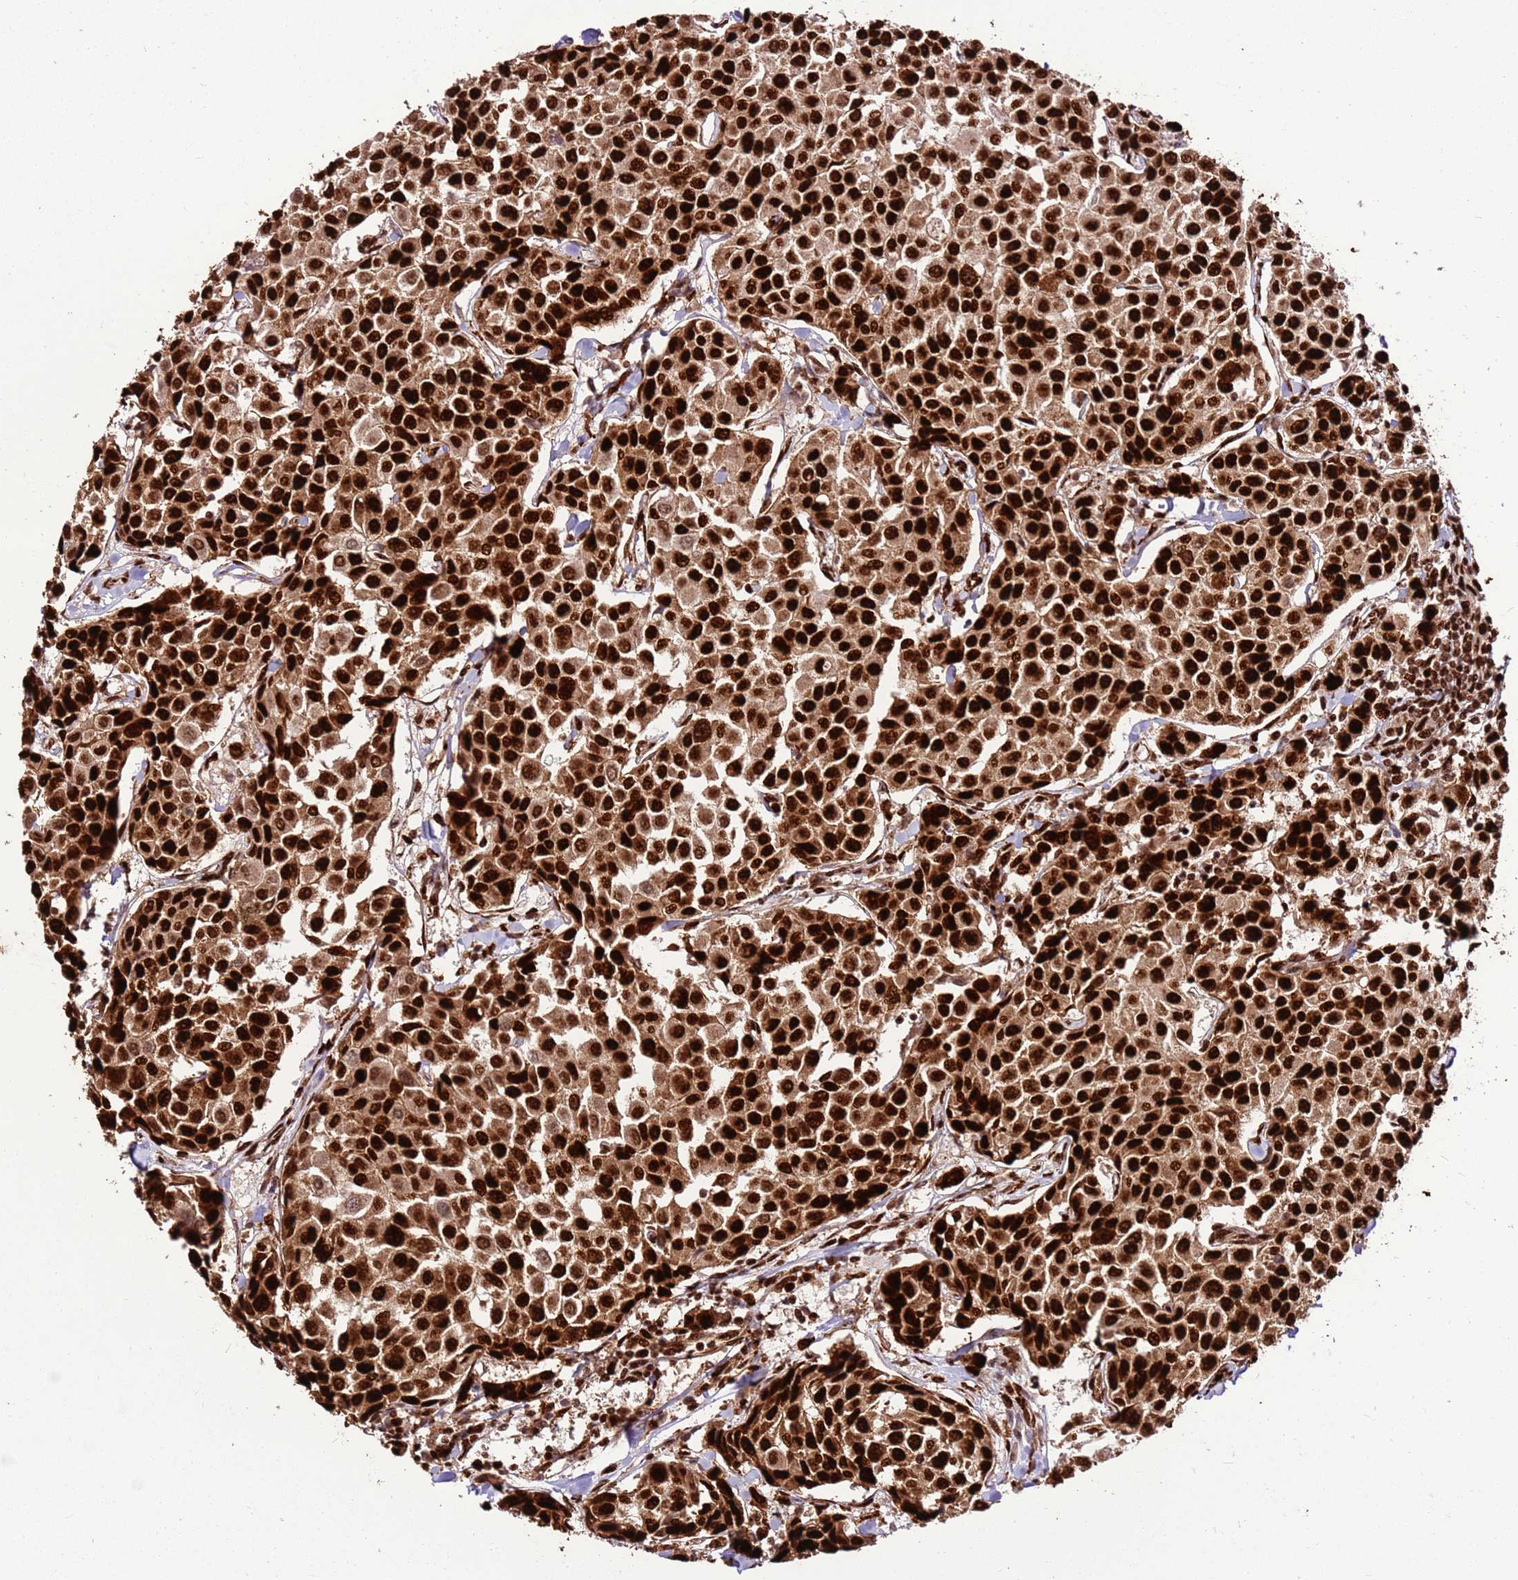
{"staining": {"intensity": "strong", "quantity": ">75%", "location": "nuclear"}, "tissue": "breast cancer", "cell_type": "Tumor cells", "image_type": "cancer", "snomed": [{"axis": "morphology", "description": "Duct carcinoma"}, {"axis": "topography", "description": "Breast"}], "caption": "Immunohistochemical staining of human breast infiltrating ductal carcinoma displays high levels of strong nuclear protein staining in about >75% of tumor cells.", "gene": "HNRNPAB", "patient": {"sex": "female", "age": 55}}